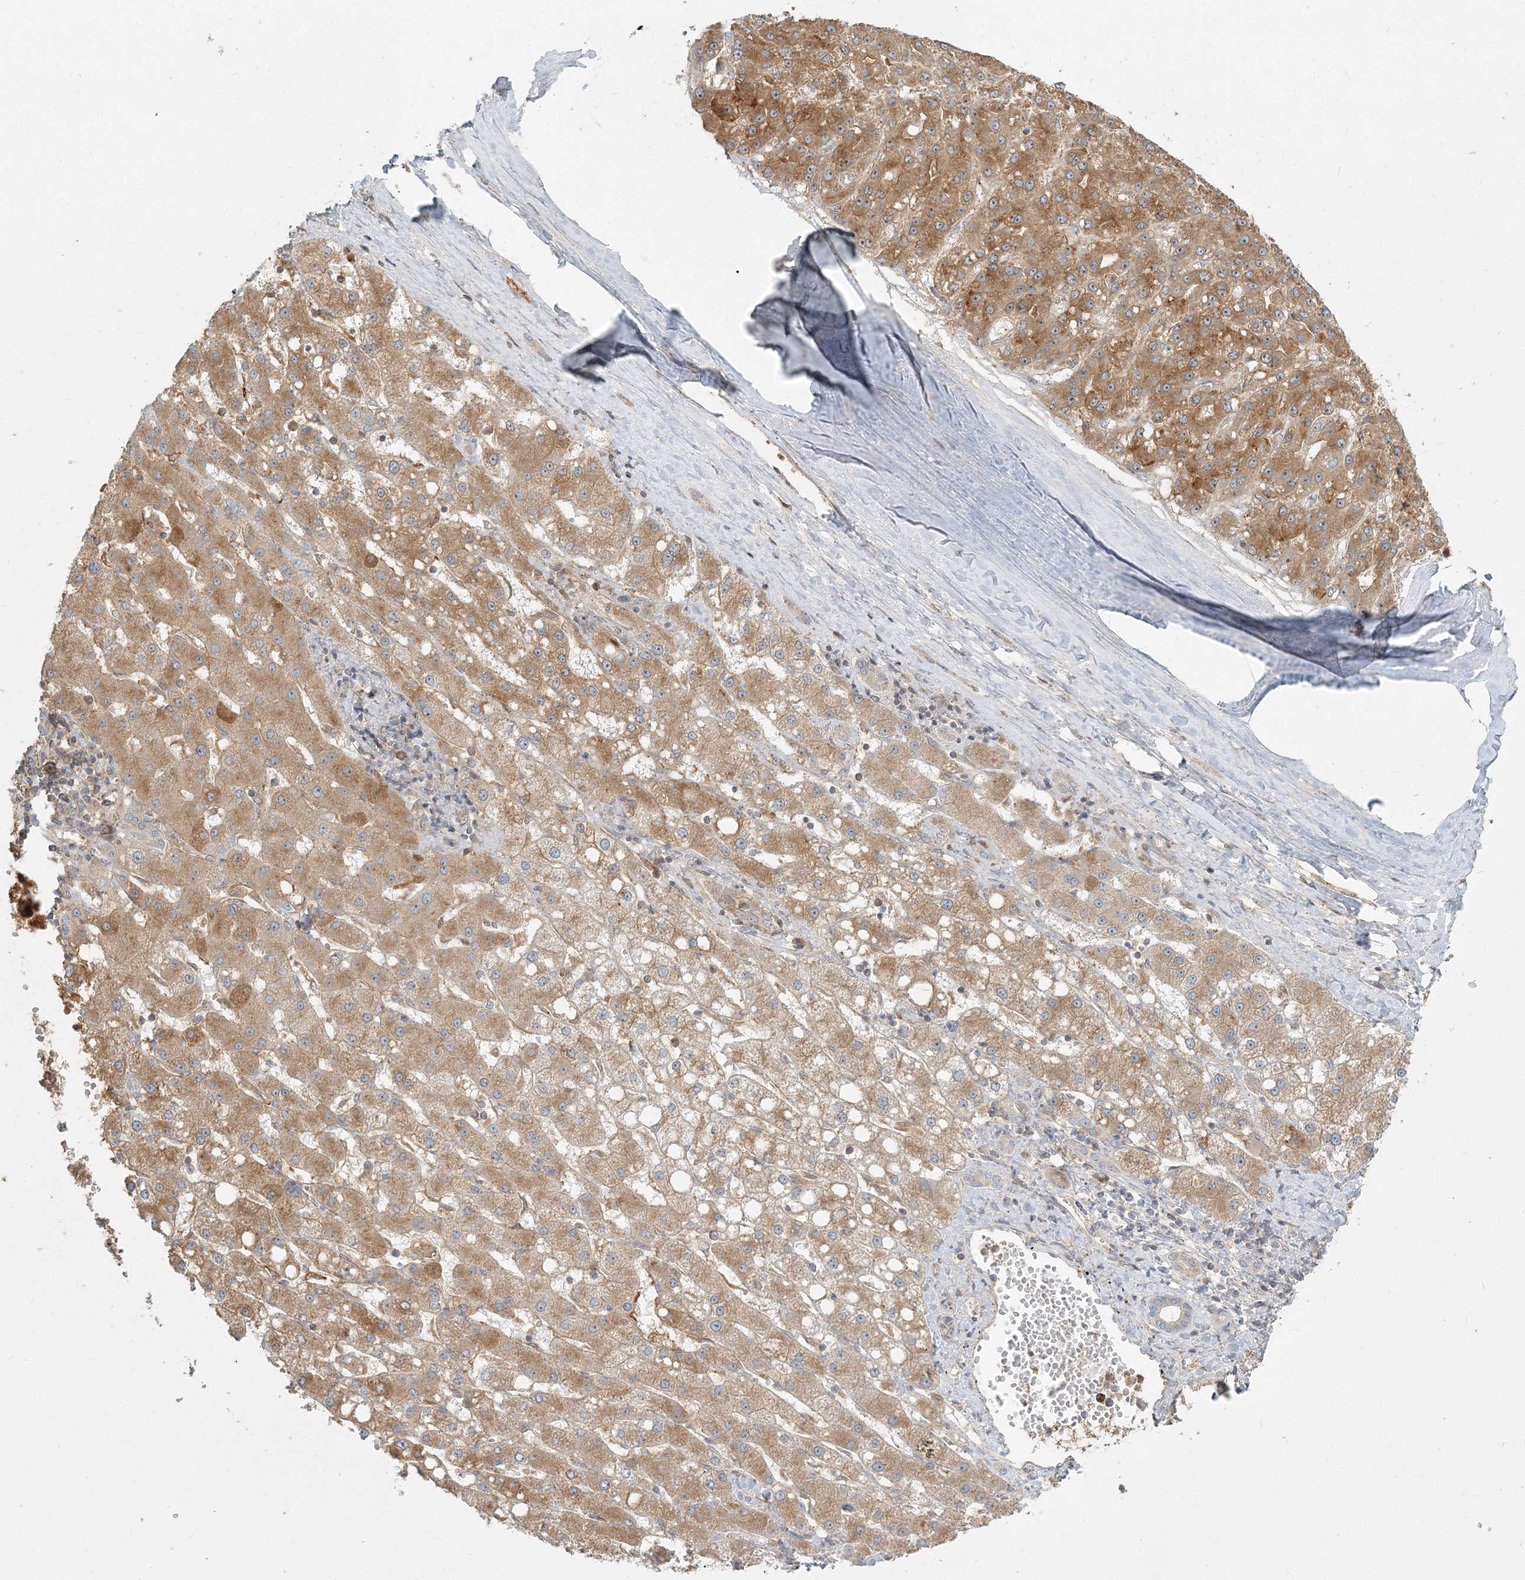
{"staining": {"intensity": "moderate", "quantity": ">75%", "location": "cytoplasmic/membranous"}, "tissue": "liver cancer", "cell_type": "Tumor cells", "image_type": "cancer", "snomed": [{"axis": "morphology", "description": "Carcinoma, Hepatocellular, NOS"}, {"axis": "topography", "description": "Liver"}], "caption": "A histopathology image of liver hepatocellular carcinoma stained for a protein shows moderate cytoplasmic/membranous brown staining in tumor cells.", "gene": "AP1AR", "patient": {"sex": "male", "age": 67}}